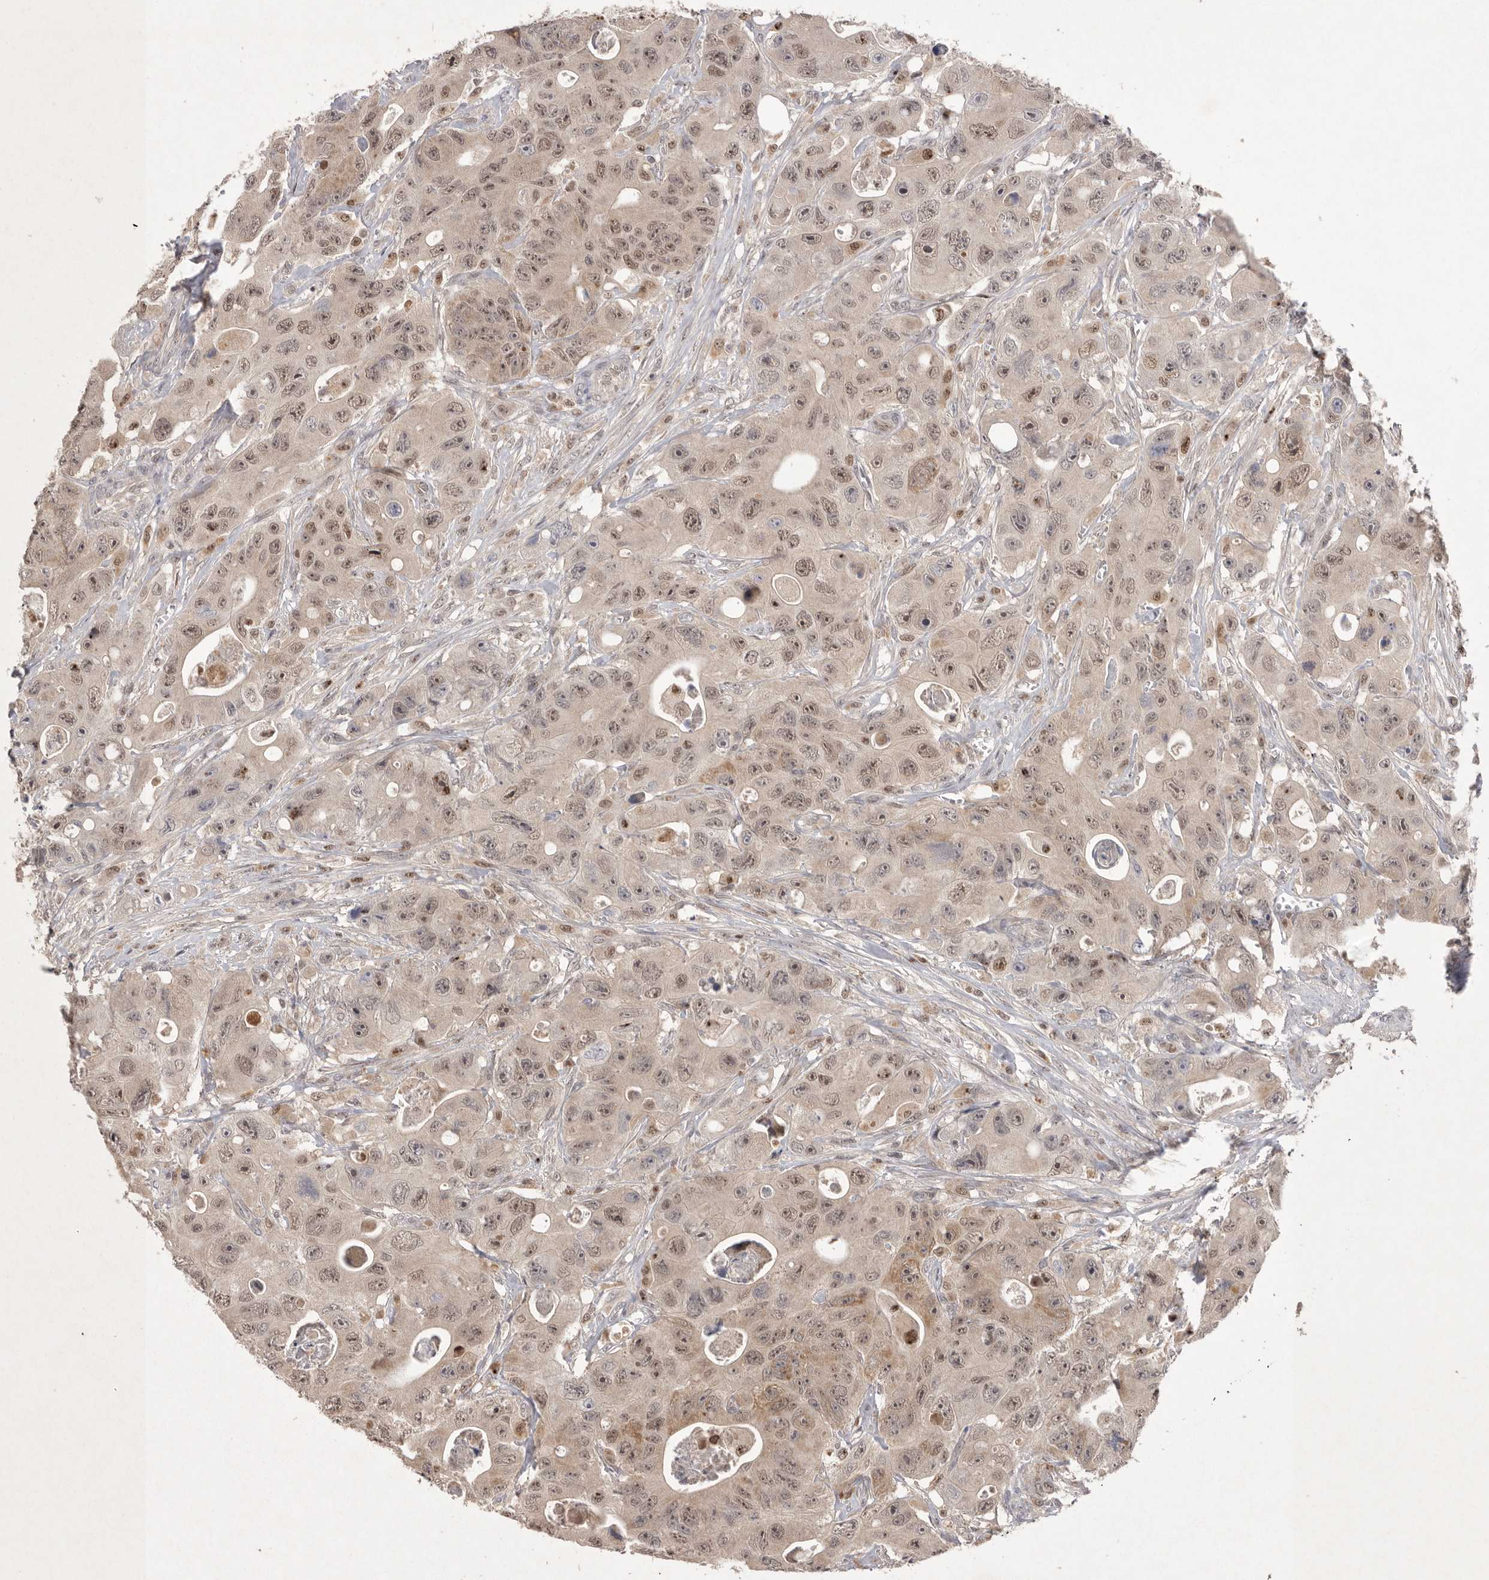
{"staining": {"intensity": "moderate", "quantity": ">75%", "location": "cytoplasmic/membranous,nuclear"}, "tissue": "colorectal cancer", "cell_type": "Tumor cells", "image_type": "cancer", "snomed": [{"axis": "morphology", "description": "Adenocarcinoma, NOS"}, {"axis": "topography", "description": "Colon"}], "caption": "A micrograph of human colorectal adenocarcinoma stained for a protein displays moderate cytoplasmic/membranous and nuclear brown staining in tumor cells. (brown staining indicates protein expression, while blue staining denotes nuclei).", "gene": "HUS1", "patient": {"sex": "female", "age": 46}}